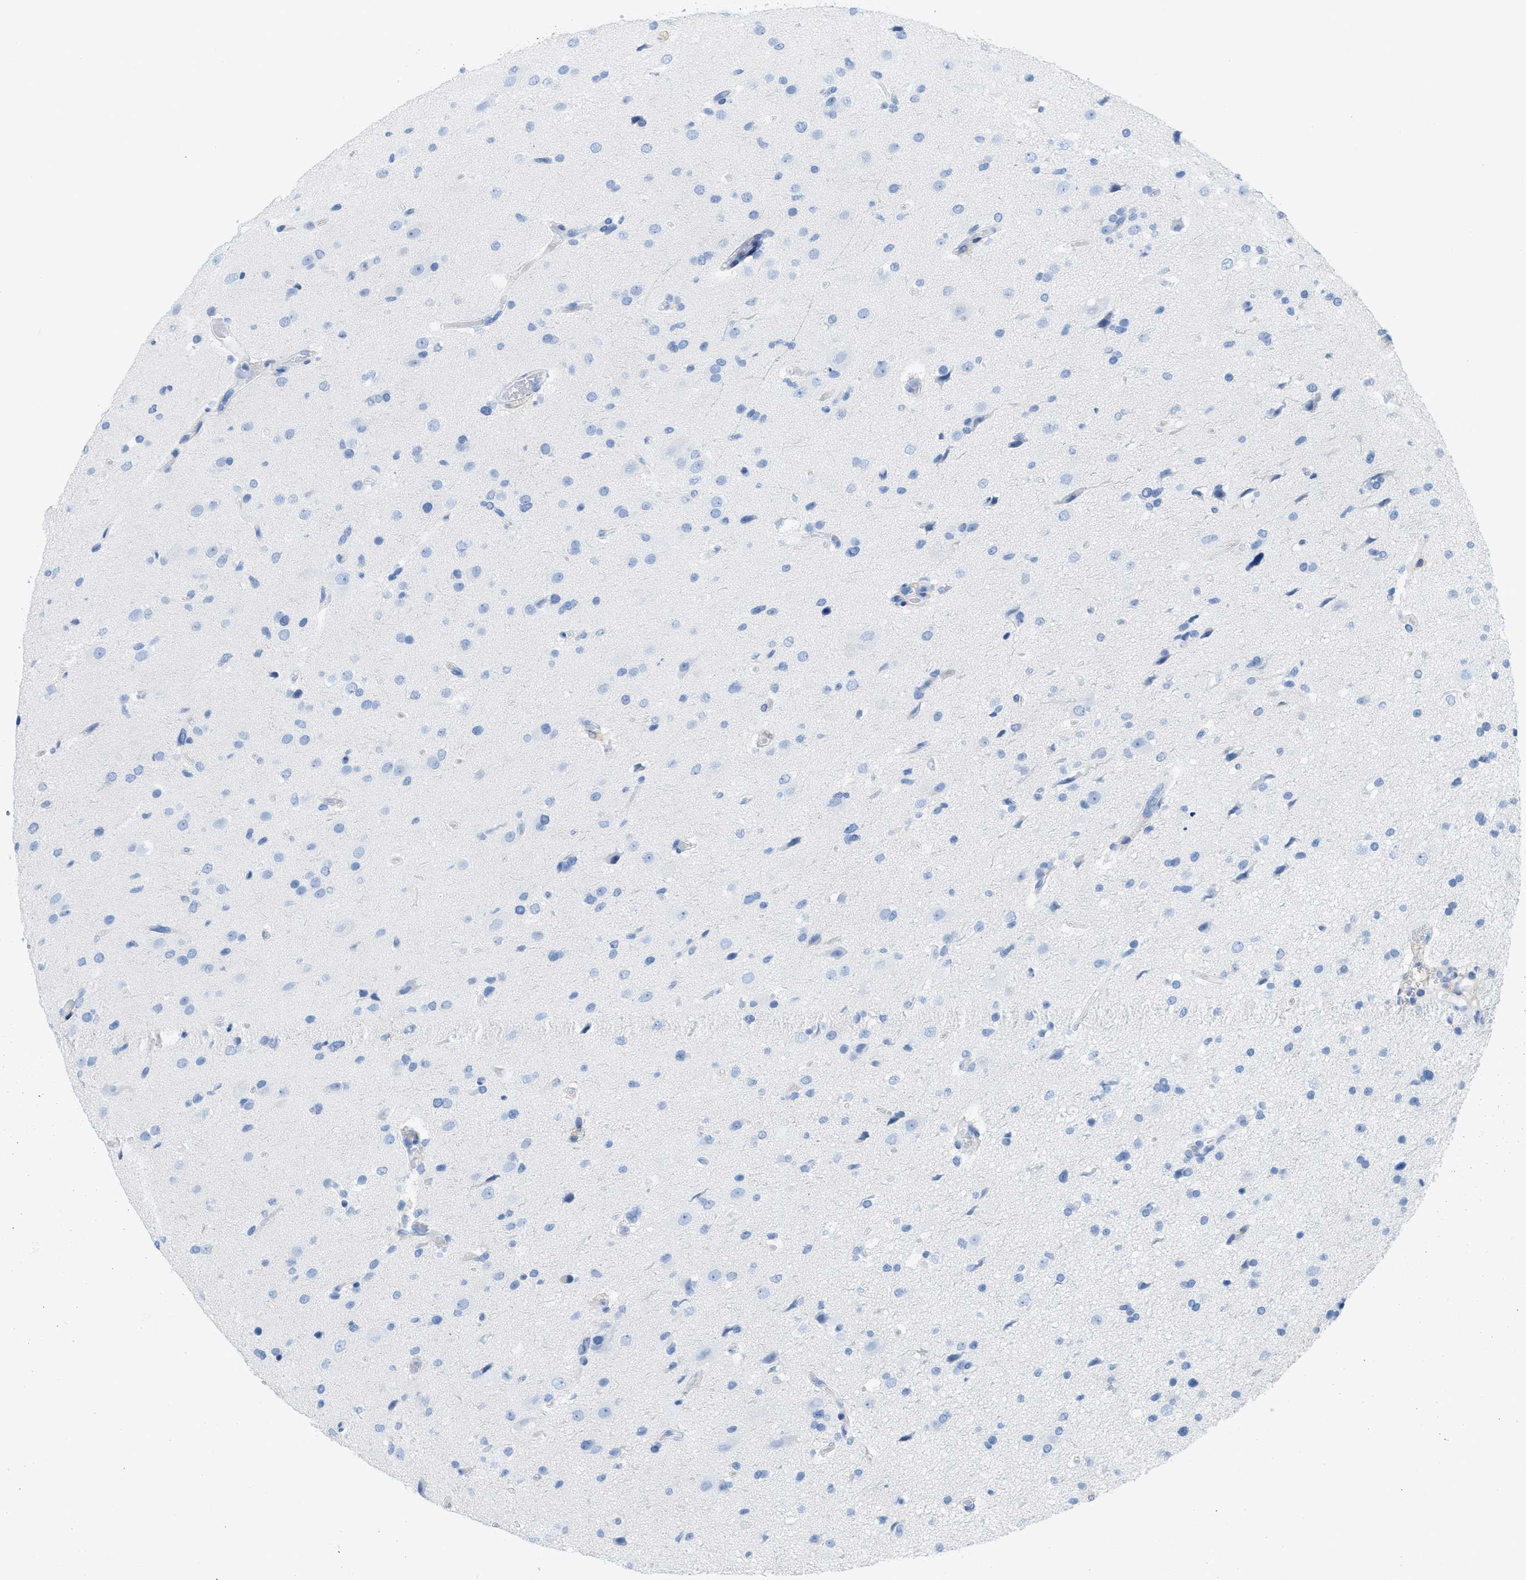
{"staining": {"intensity": "negative", "quantity": "none", "location": "none"}, "tissue": "glioma", "cell_type": "Tumor cells", "image_type": "cancer", "snomed": [{"axis": "morphology", "description": "Glioma, malignant, High grade"}, {"axis": "topography", "description": "Brain"}], "caption": "Immunohistochemical staining of glioma reveals no significant positivity in tumor cells.", "gene": "ASGR1", "patient": {"sex": "male", "age": 33}}